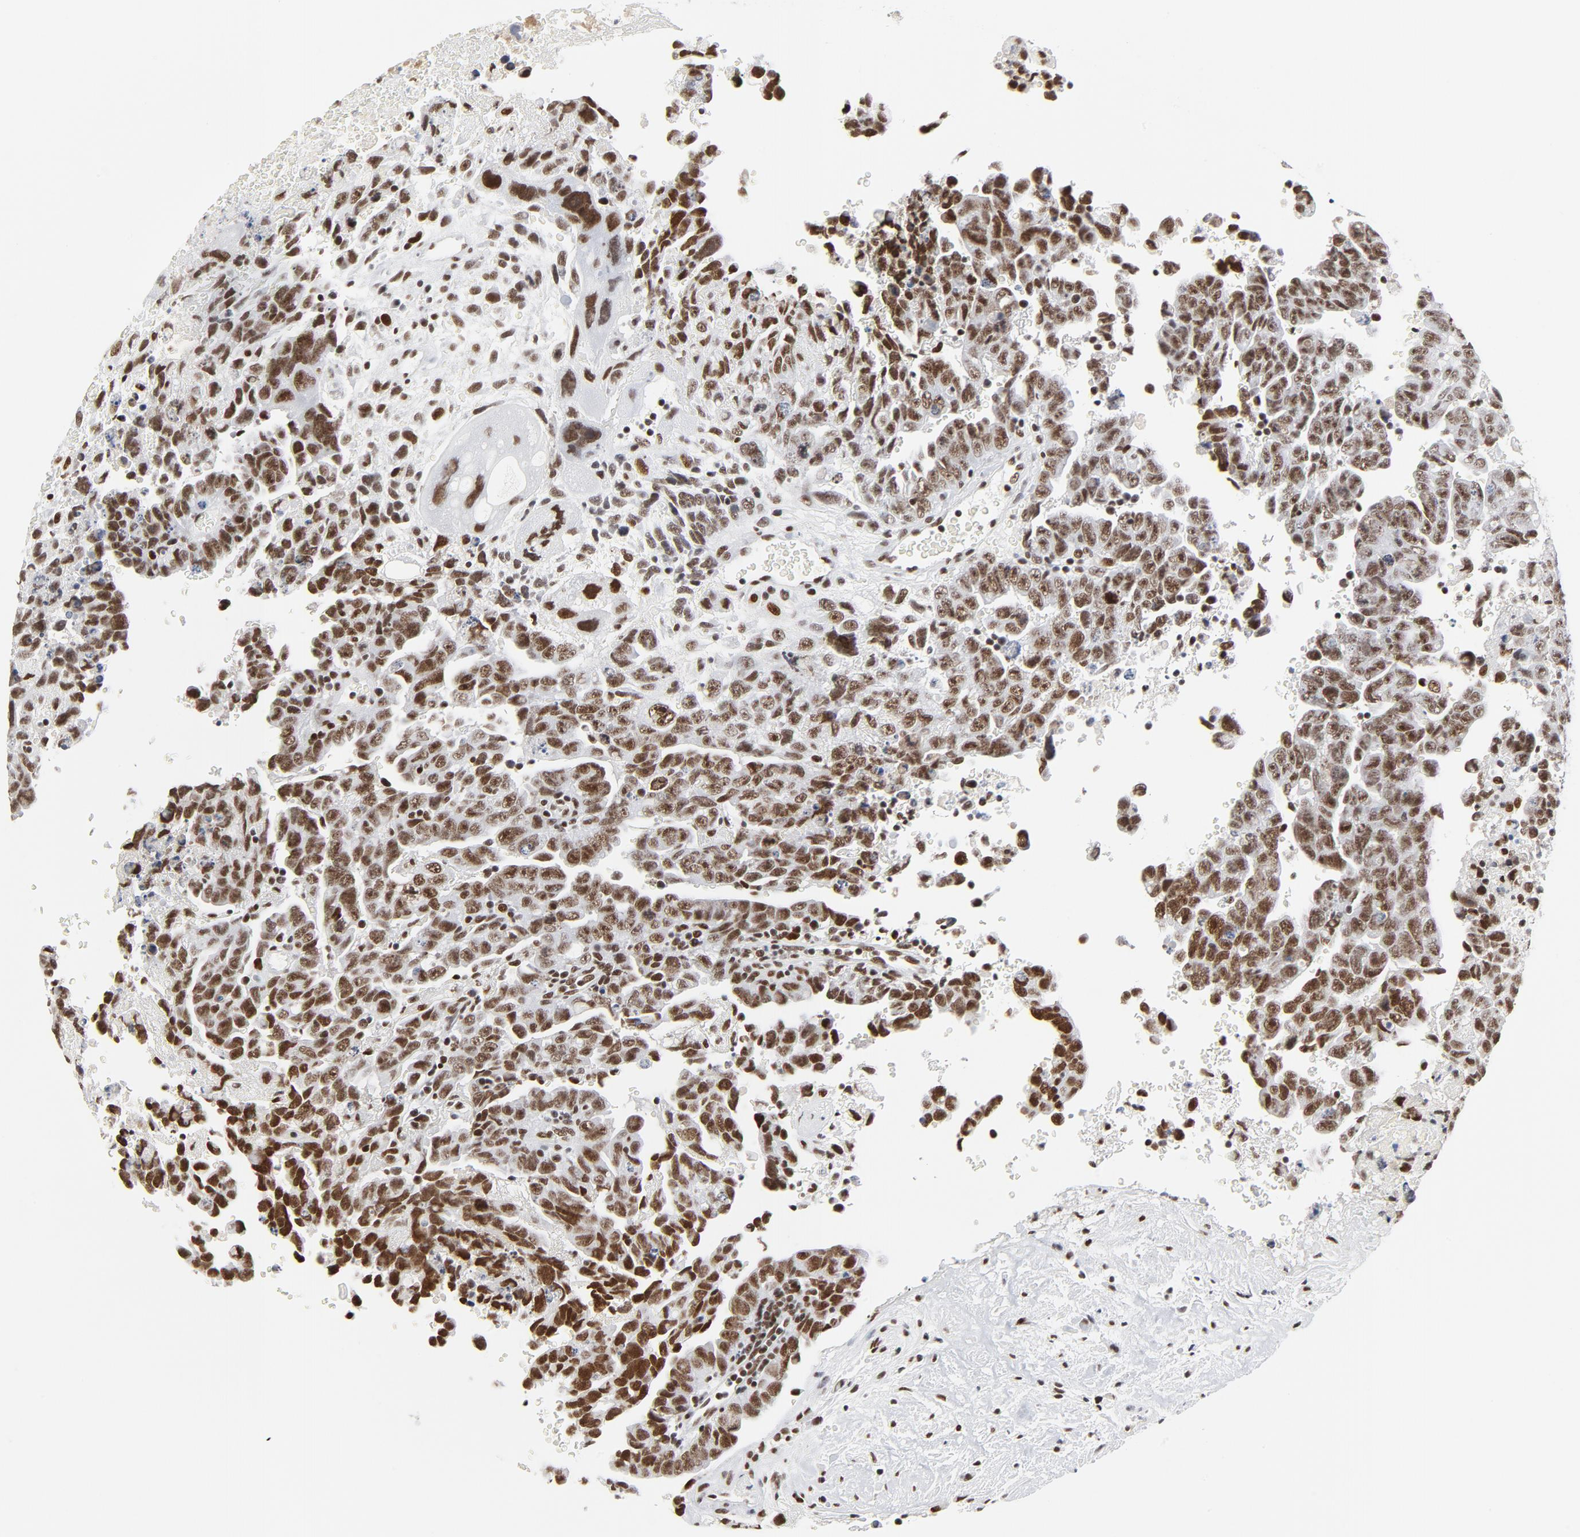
{"staining": {"intensity": "moderate", "quantity": ">75%", "location": "nuclear"}, "tissue": "testis cancer", "cell_type": "Tumor cells", "image_type": "cancer", "snomed": [{"axis": "morphology", "description": "Carcinoma, Embryonal, NOS"}, {"axis": "topography", "description": "Testis"}], "caption": "Tumor cells display medium levels of moderate nuclear positivity in approximately >75% of cells in embryonal carcinoma (testis). (IHC, brightfield microscopy, high magnification).", "gene": "GTF2H1", "patient": {"sex": "male", "age": 28}}